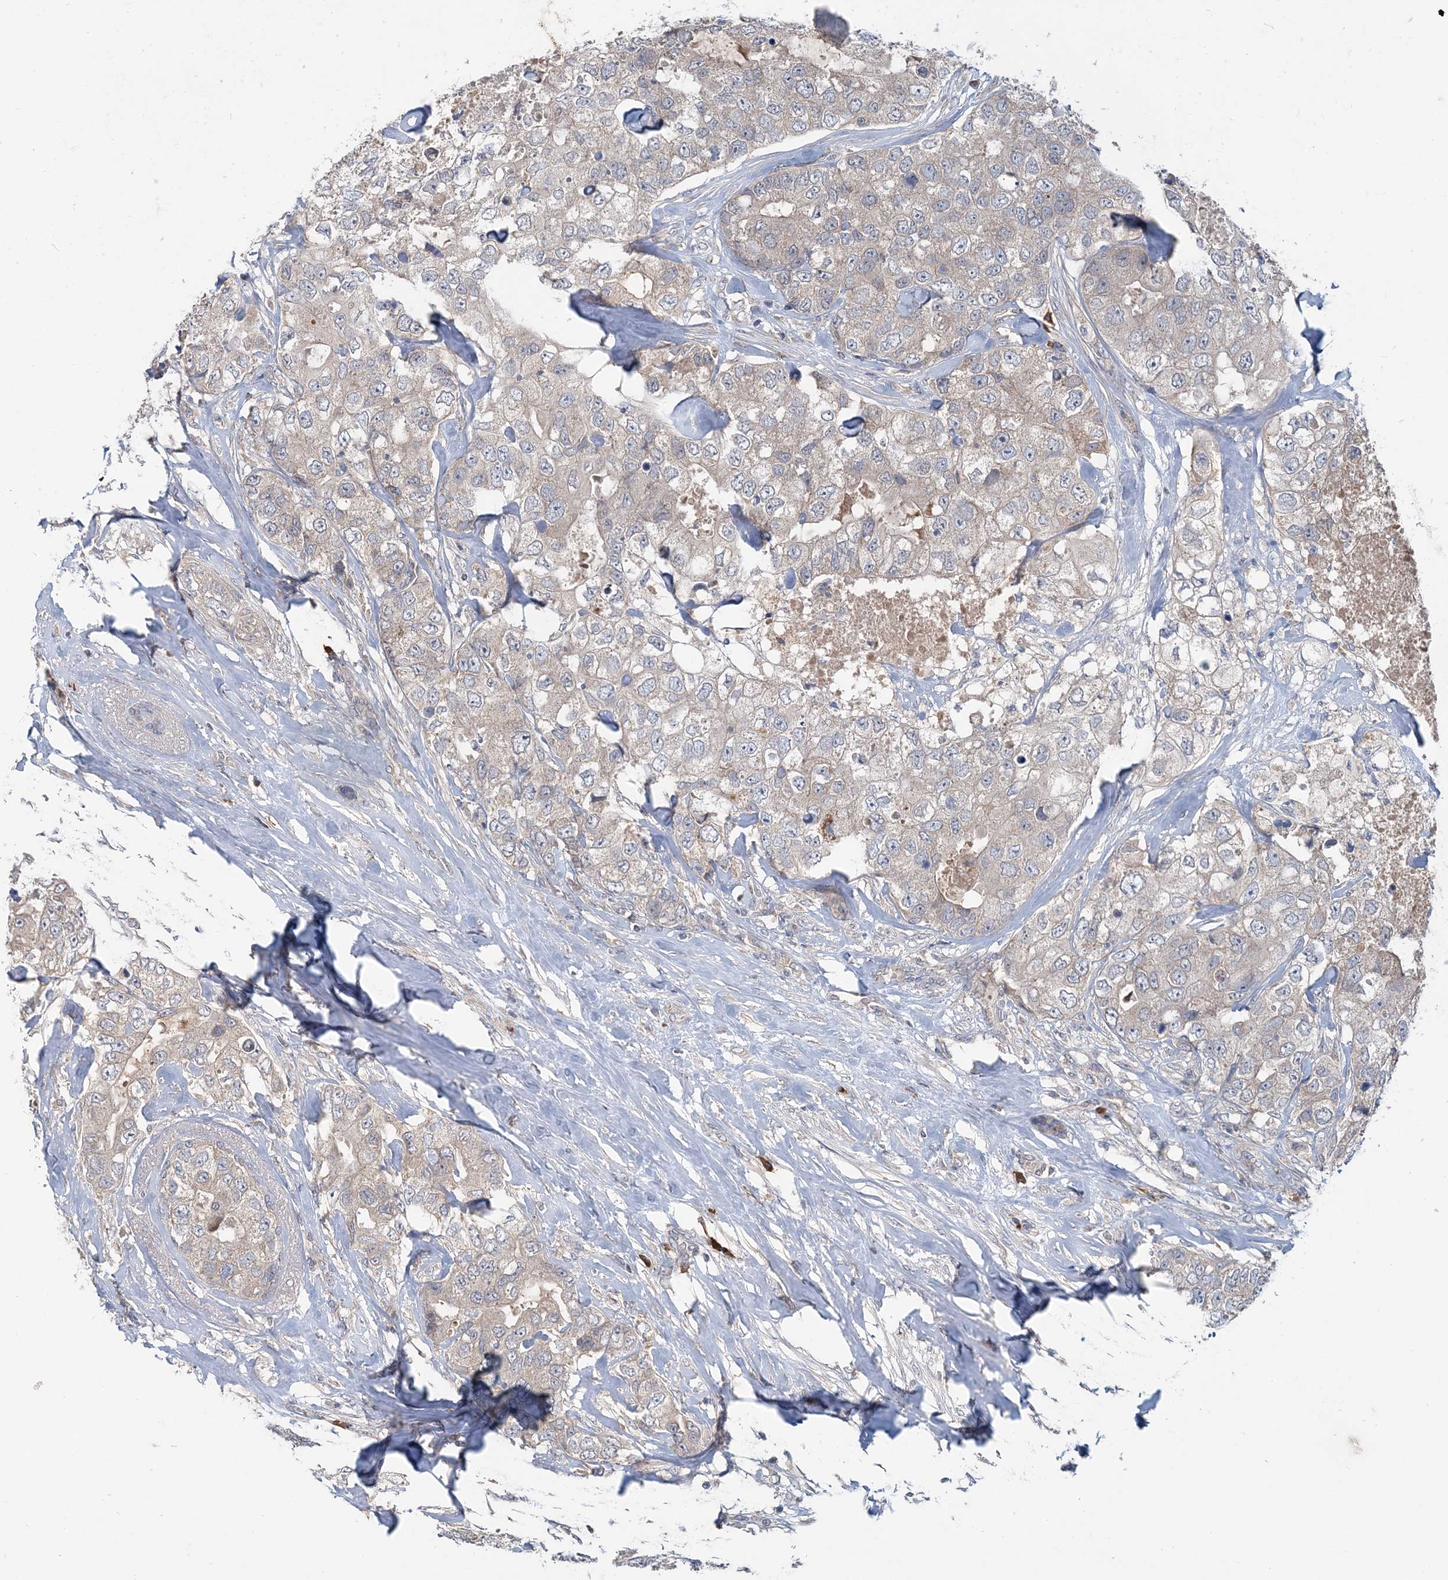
{"staining": {"intensity": "negative", "quantity": "none", "location": "none"}, "tissue": "breast cancer", "cell_type": "Tumor cells", "image_type": "cancer", "snomed": [{"axis": "morphology", "description": "Duct carcinoma"}, {"axis": "topography", "description": "Breast"}], "caption": "The micrograph reveals no significant expression in tumor cells of intraductal carcinoma (breast). The staining was performed using DAB to visualize the protein expression in brown, while the nuclei were stained in blue with hematoxylin (Magnification: 20x).", "gene": "RNF25", "patient": {"sex": "female", "age": 62}}